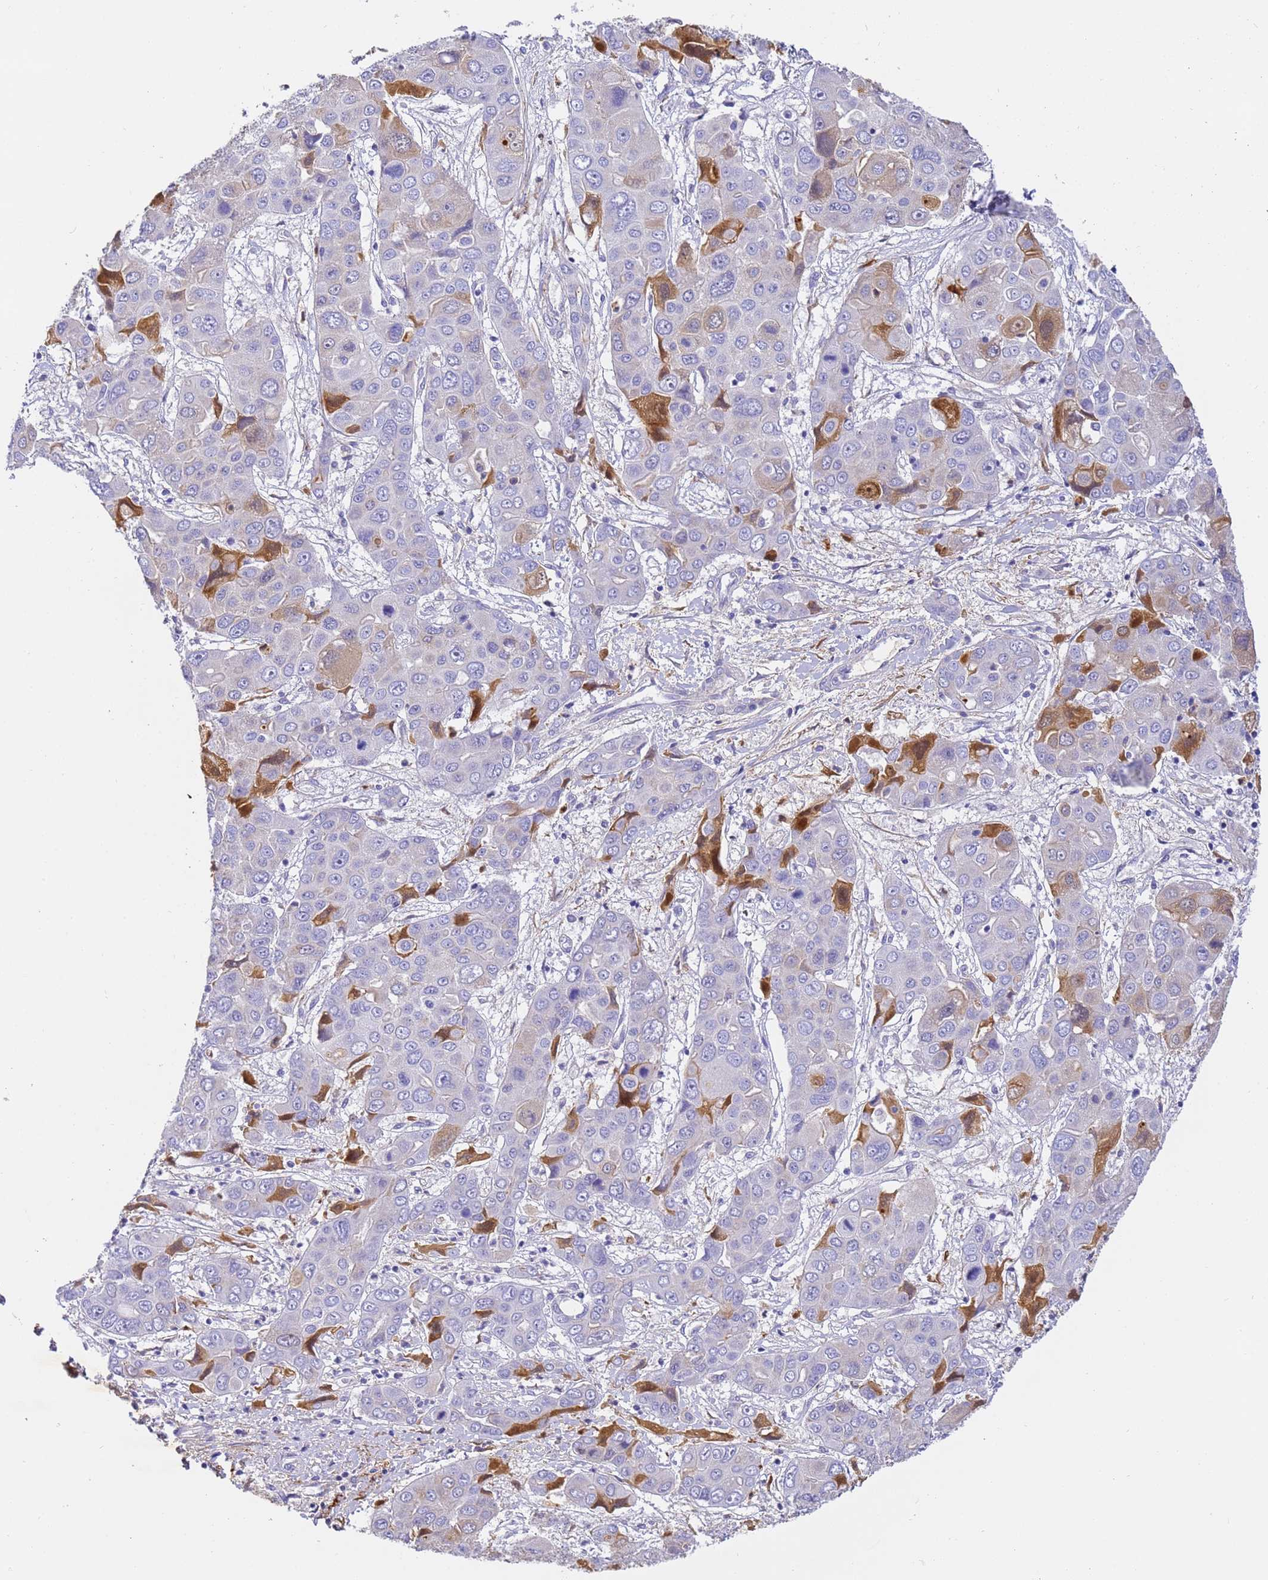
{"staining": {"intensity": "moderate", "quantity": "<25%", "location": "cytoplasmic/membranous,nuclear"}, "tissue": "liver cancer", "cell_type": "Tumor cells", "image_type": "cancer", "snomed": [{"axis": "morphology", "description": "Cholangiocarcinoma"}, {"axis": "topography", "description": "Liver"}], "caption": "A brown stain highlights moderate cytoplasmic/membranous and nuclear staining of a protein in liver cholangiocarcinoma tumor cells.", "gene": "CFHR2", "patient": {"sex": "male", "age": 67}}